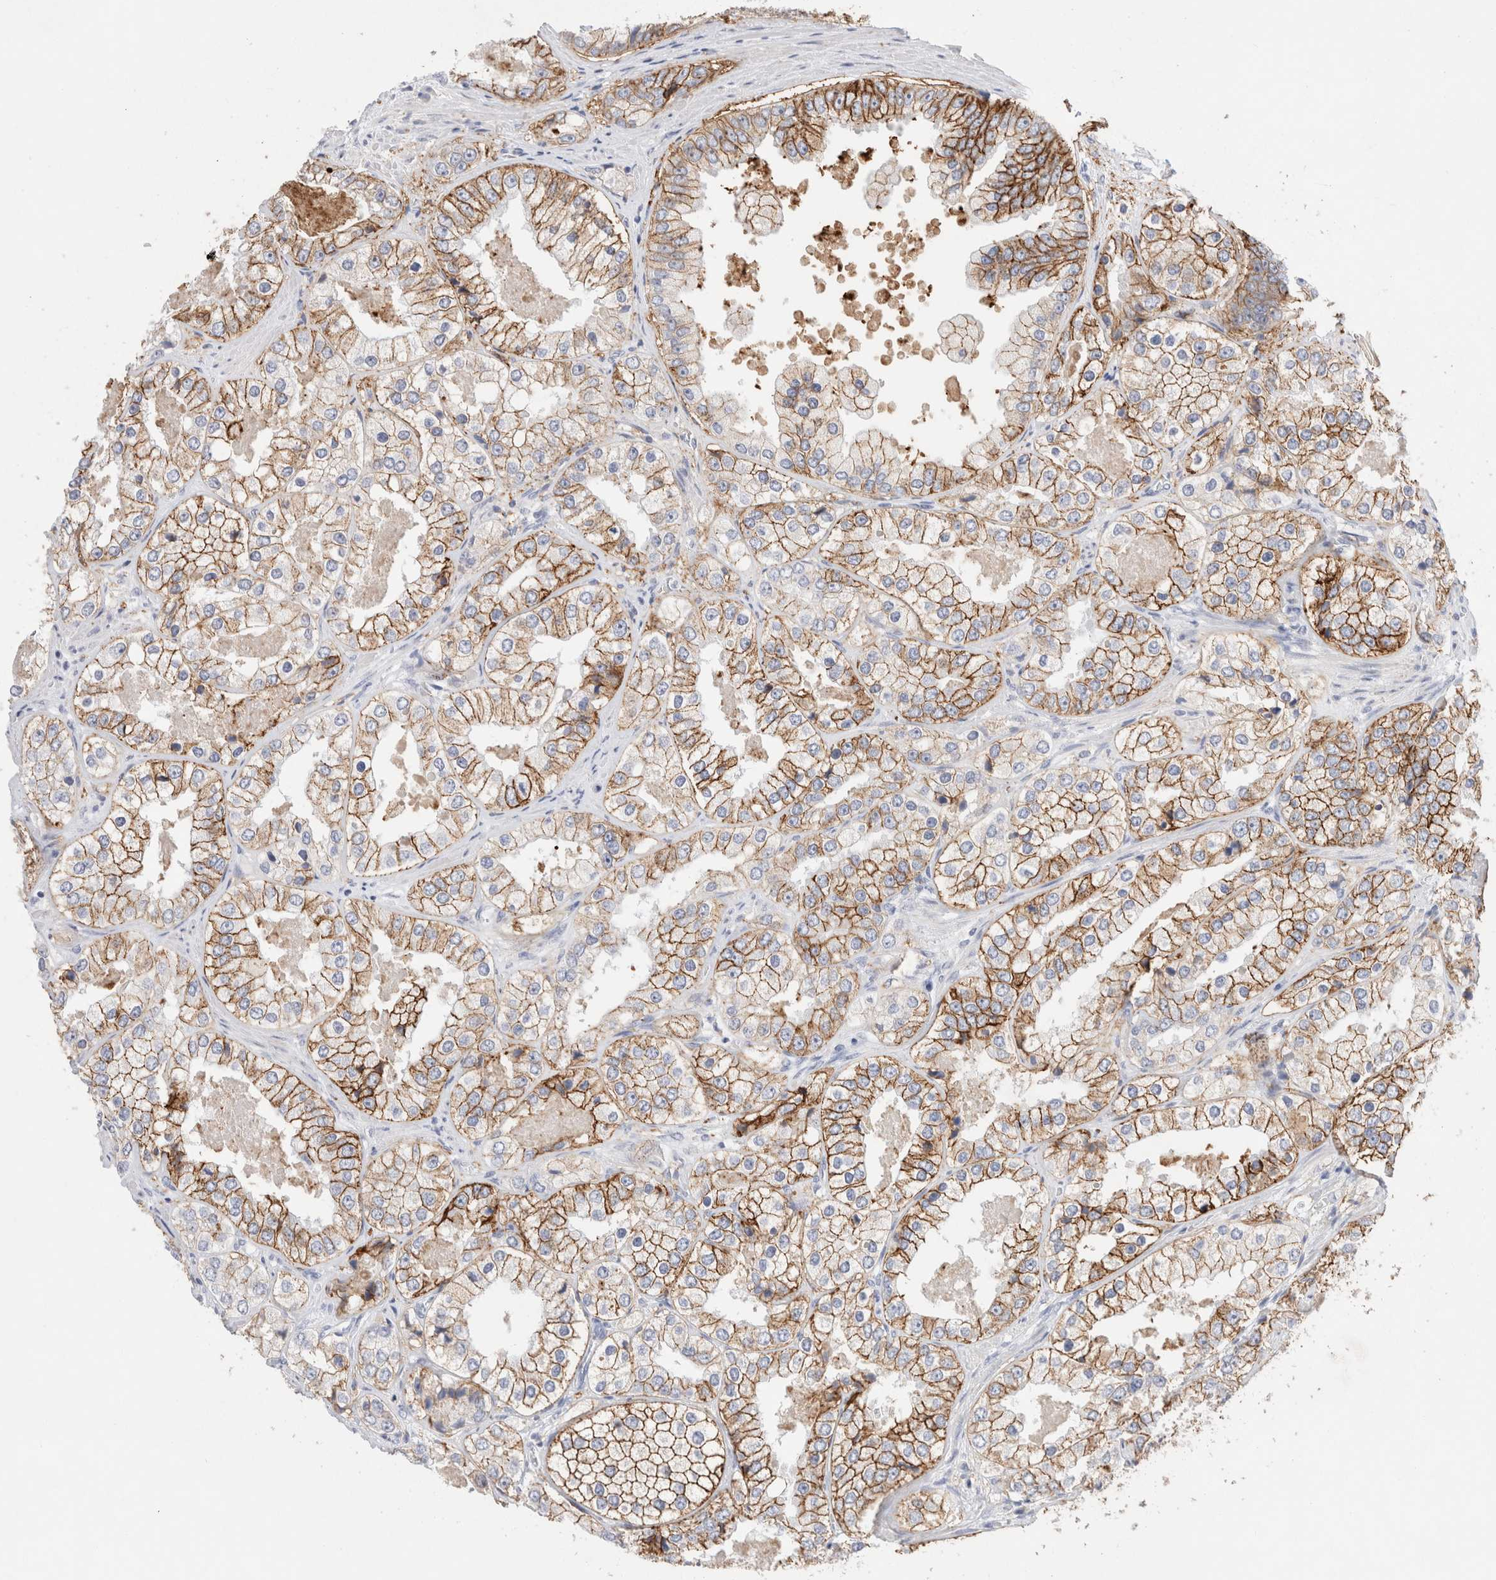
{"staining": {"intensity": "strong", "quantity": ">75%", "location": "cytoplasmic/membranous"}, "tissue": "prostate cancer", "cell_type": "Tumor cells", "image_type": "cancer", "snomed": [{"axis": "morphology", "description": "Adenocarcinoma, High grade"}, {"axis": "topography", "description": "Prostate"}], "caption": "High-magnification brightfield microscopy of prostate cancer stained with DAB (brown) and counterstained with hematoxylin (blue). tumor cells exhibit strong cytoplasmic/membranous expression is identified in approximately>75% of cells.", "gene": "EPCAM", "patient": {"sex": "male", "age": 61}}